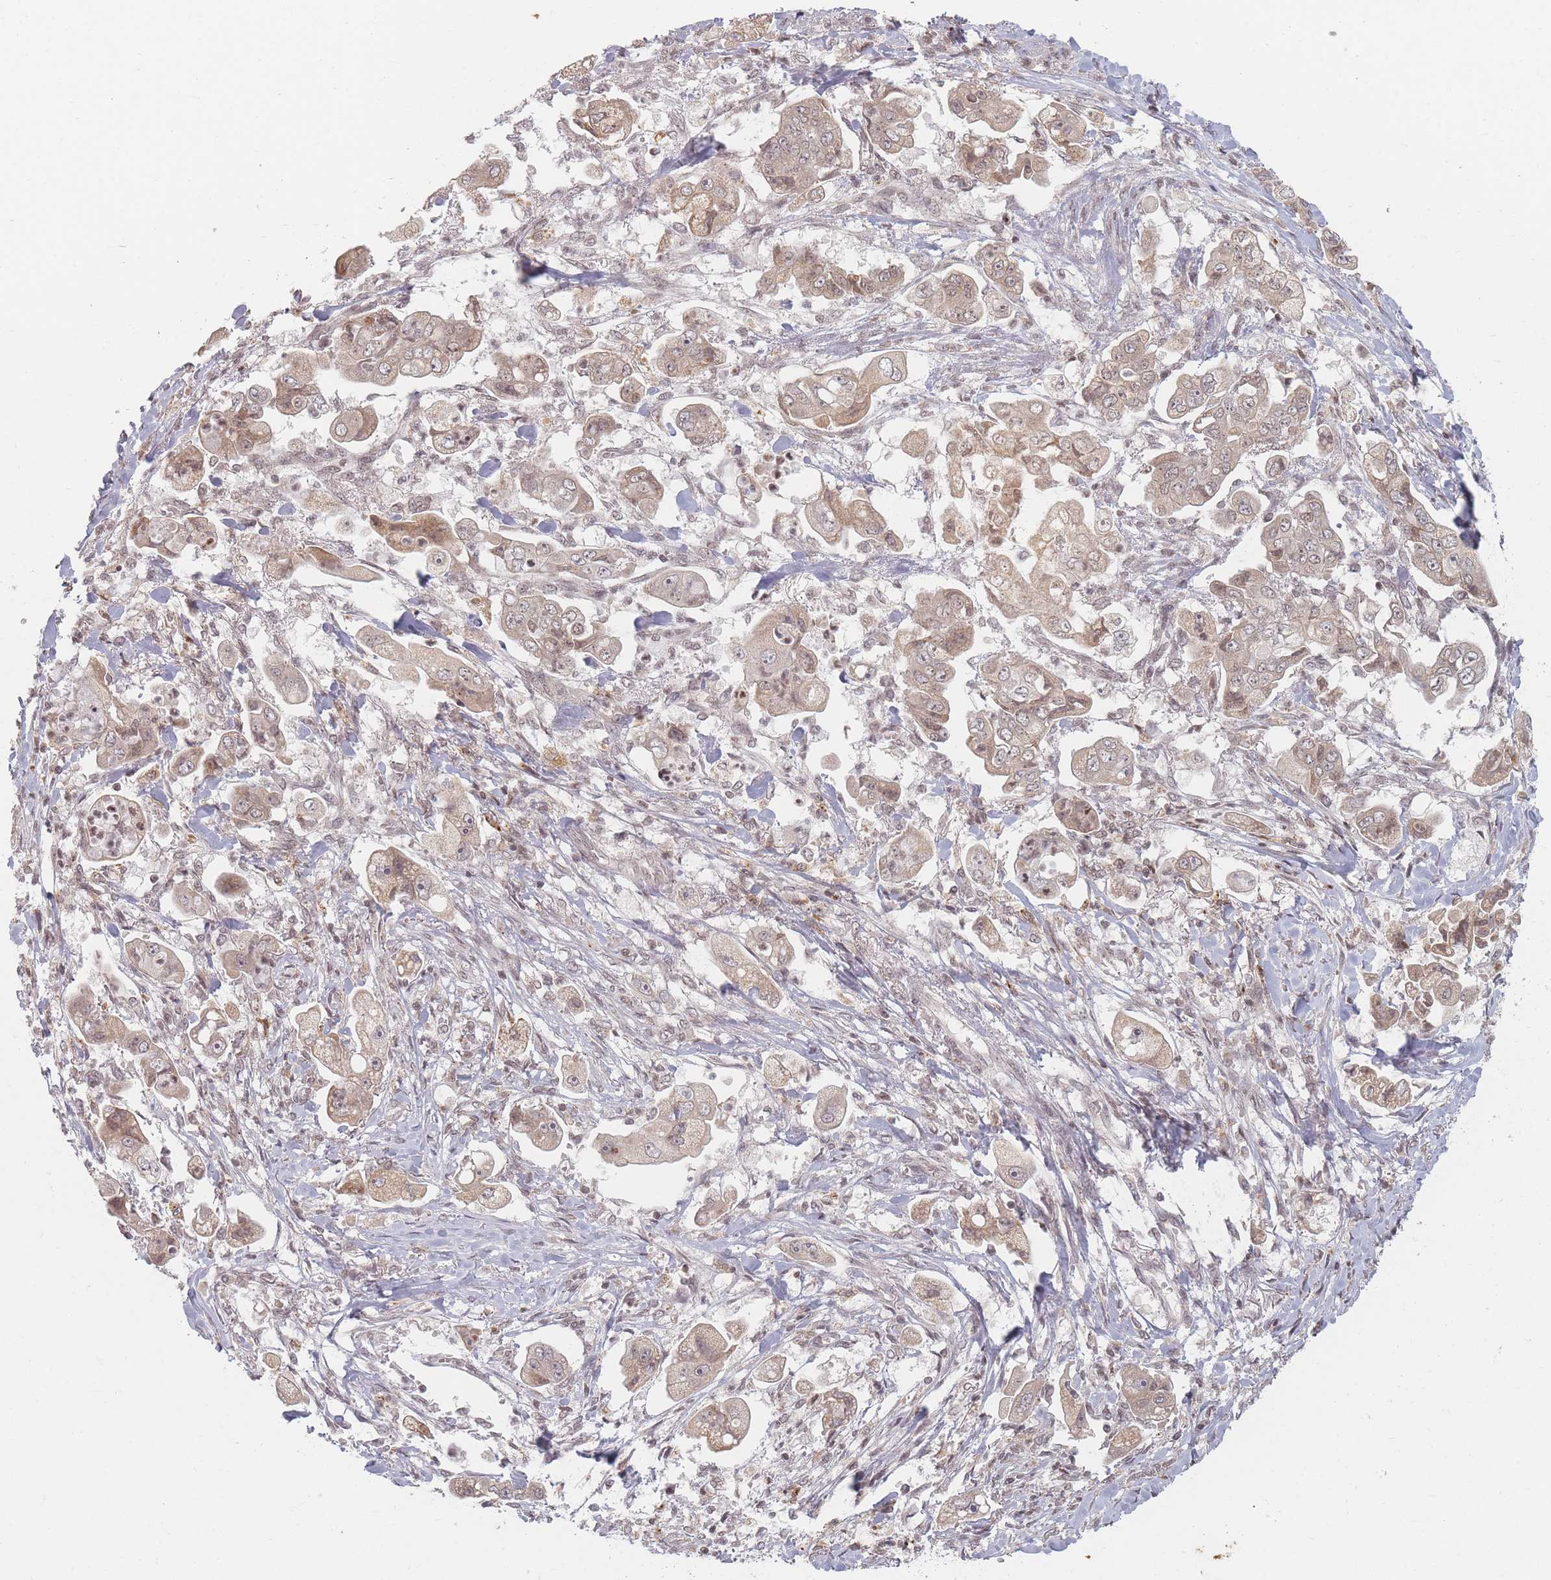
{"staining": {"intensity": "moderate", "quantity": ">75%", "location": "cytoplasmic/membranous,nuclear"}, "tissue": "stomach cancer", "cell_type": "Tumor cells", "image_type": "cancer", "snomed": [{"axis": "morphology", "description": "Adenocarcinoma, NOS"}, {"axis": "topography", "description": "Stomach"}], "caption": "Human stomach cancer (adenocarcinoma) stained with a protein marker shows moderate staining in tumor cells.", "gene": "SPATA45", "patient": {"sex": "male", "age": 62}}